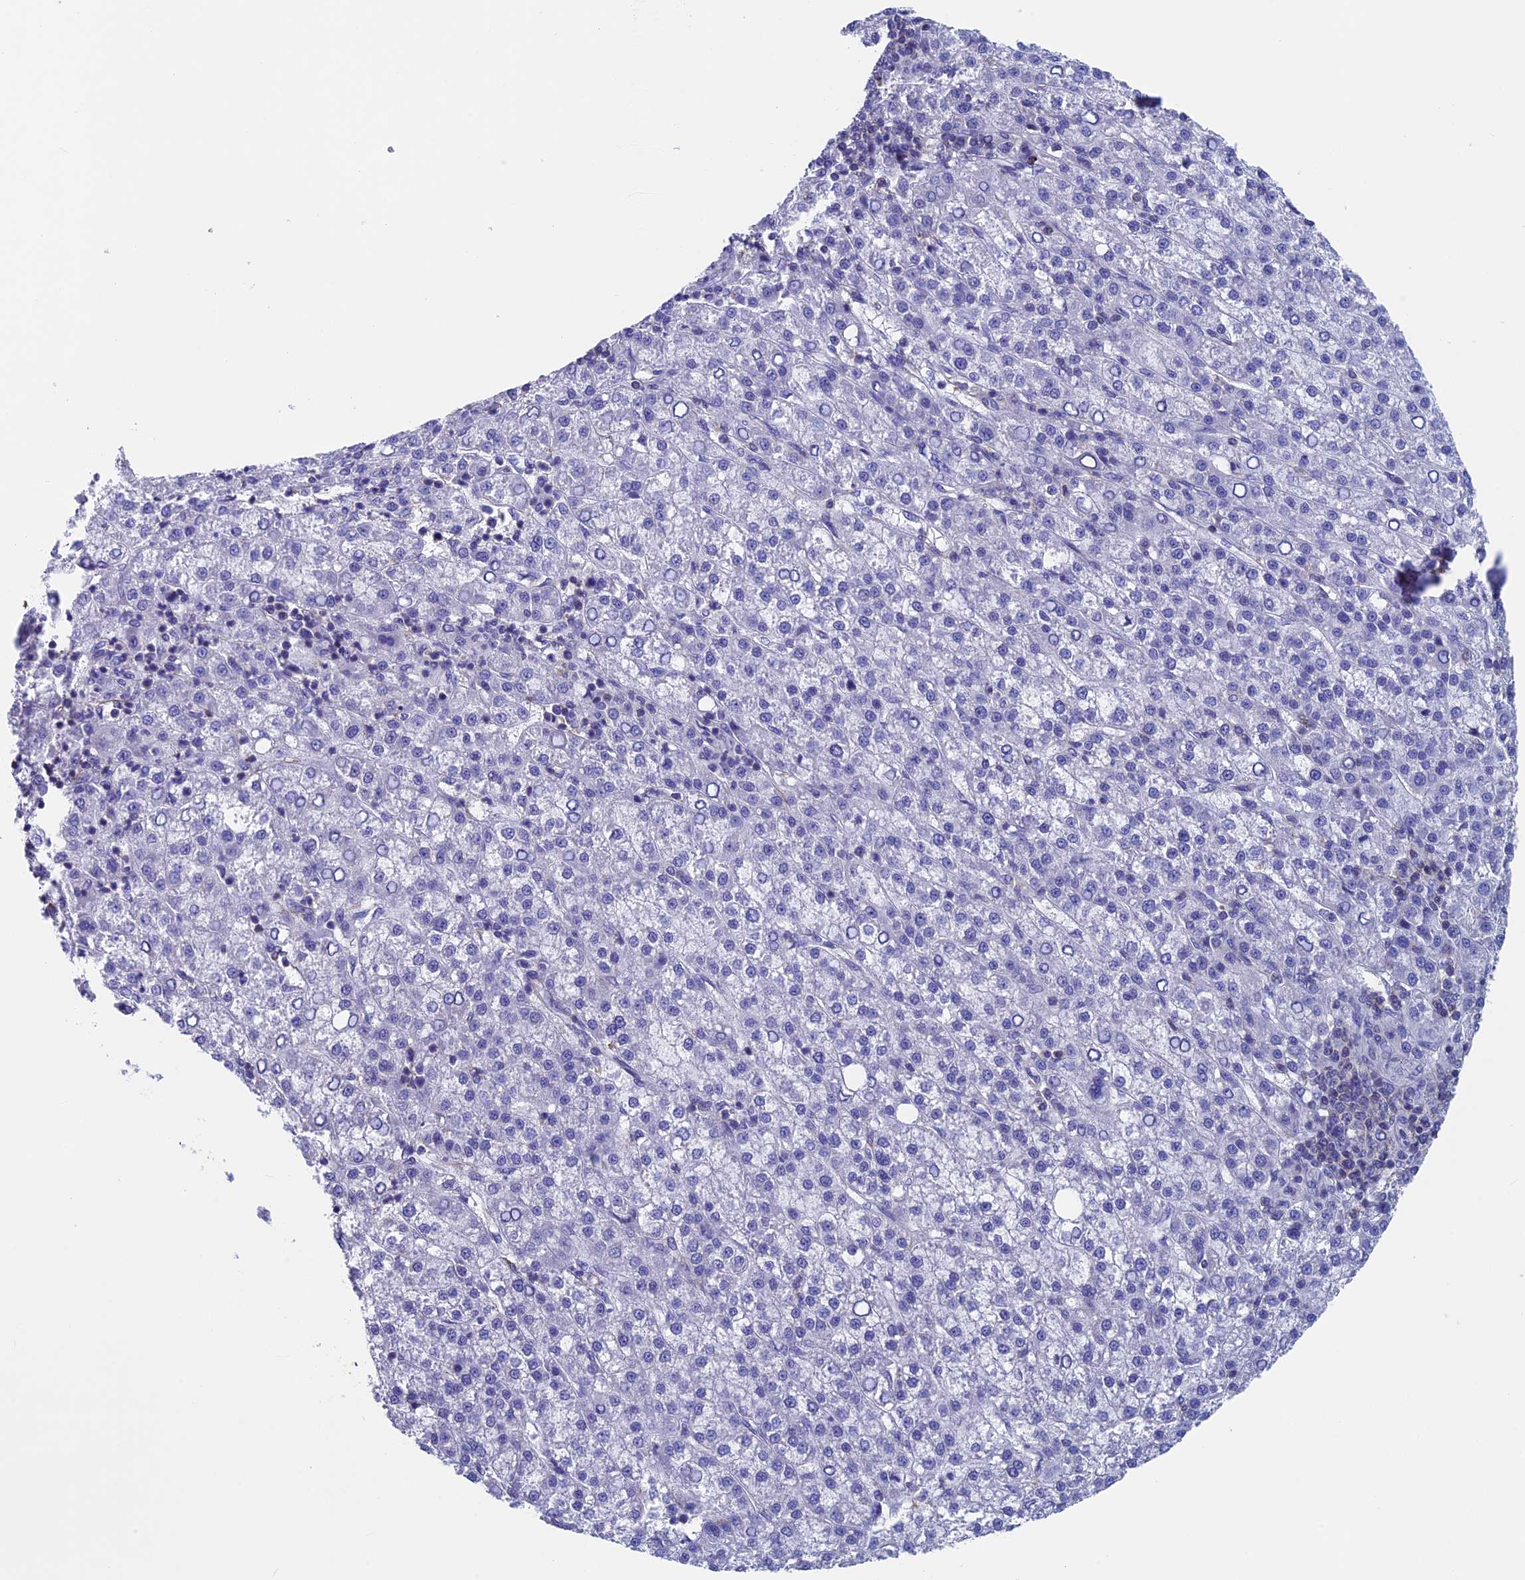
{"staining": {"intensity": "negative", "quantity": "none", "location": "none"}, "tissue": "liver cancer", "cell_type": "Tumor cells", "image_type": "cancer", "snomed": [{"axis": "morphology", "description": "Carcinoma, Hepatocellular, NOS"}, {"axis": "topography", "description": "Liver"}], "caption": "Immunohistochemistry histopathology image of neoplastic tissue: hepatocellular carcinoma (liver) stained with DAB (3,3'-diaminobenzidine) demonstrates no significant protein expression in tumor cells.", "gene": "SEPTIN1", "patient": {"sex": "female", "age": 58}}